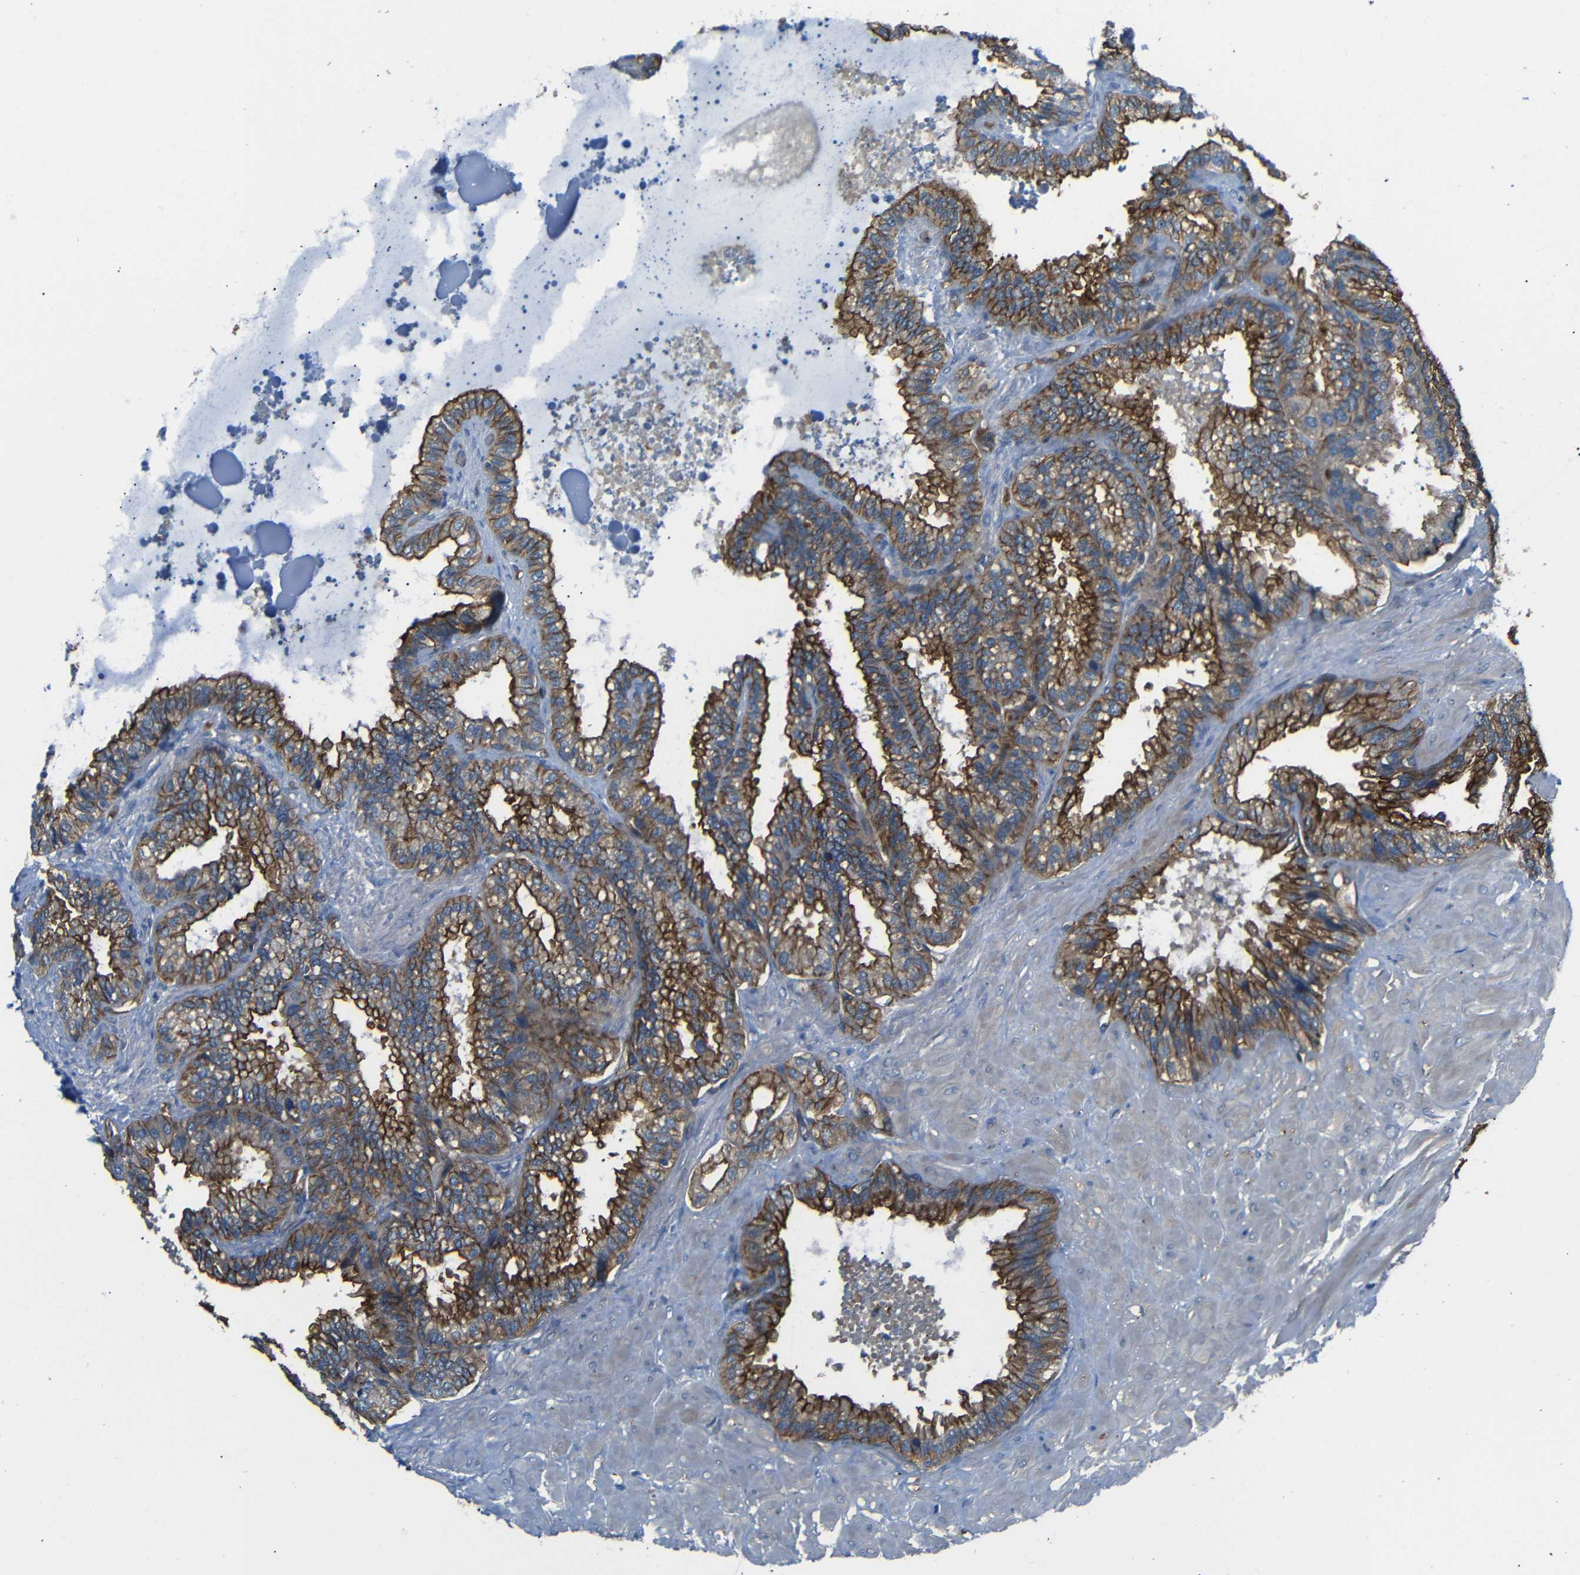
{"staining": {"intensity": "strong", "quantity": ">75%", "location": "cytoplasmic/membranous"}, "tissue": "seminal vesicle", "cell_type": "Glandular cells", "image_type": "normal", "snomed": [{"axis": "morphology", "description": "Normal tissue, NOS"}, {"axis": "topography", "description": "Seminal veicle"}], "caption": "Immunohistochemistry (IHC) (DAB (3,3'-diaminobenzidine)) staining of normal human seminal vesicle reveals strong cytoplasmic/membranous protein staining in approximately >75% of glandular cells.", "gene": "MYO1B", "patient": {"sex": "male", "age": 46}}